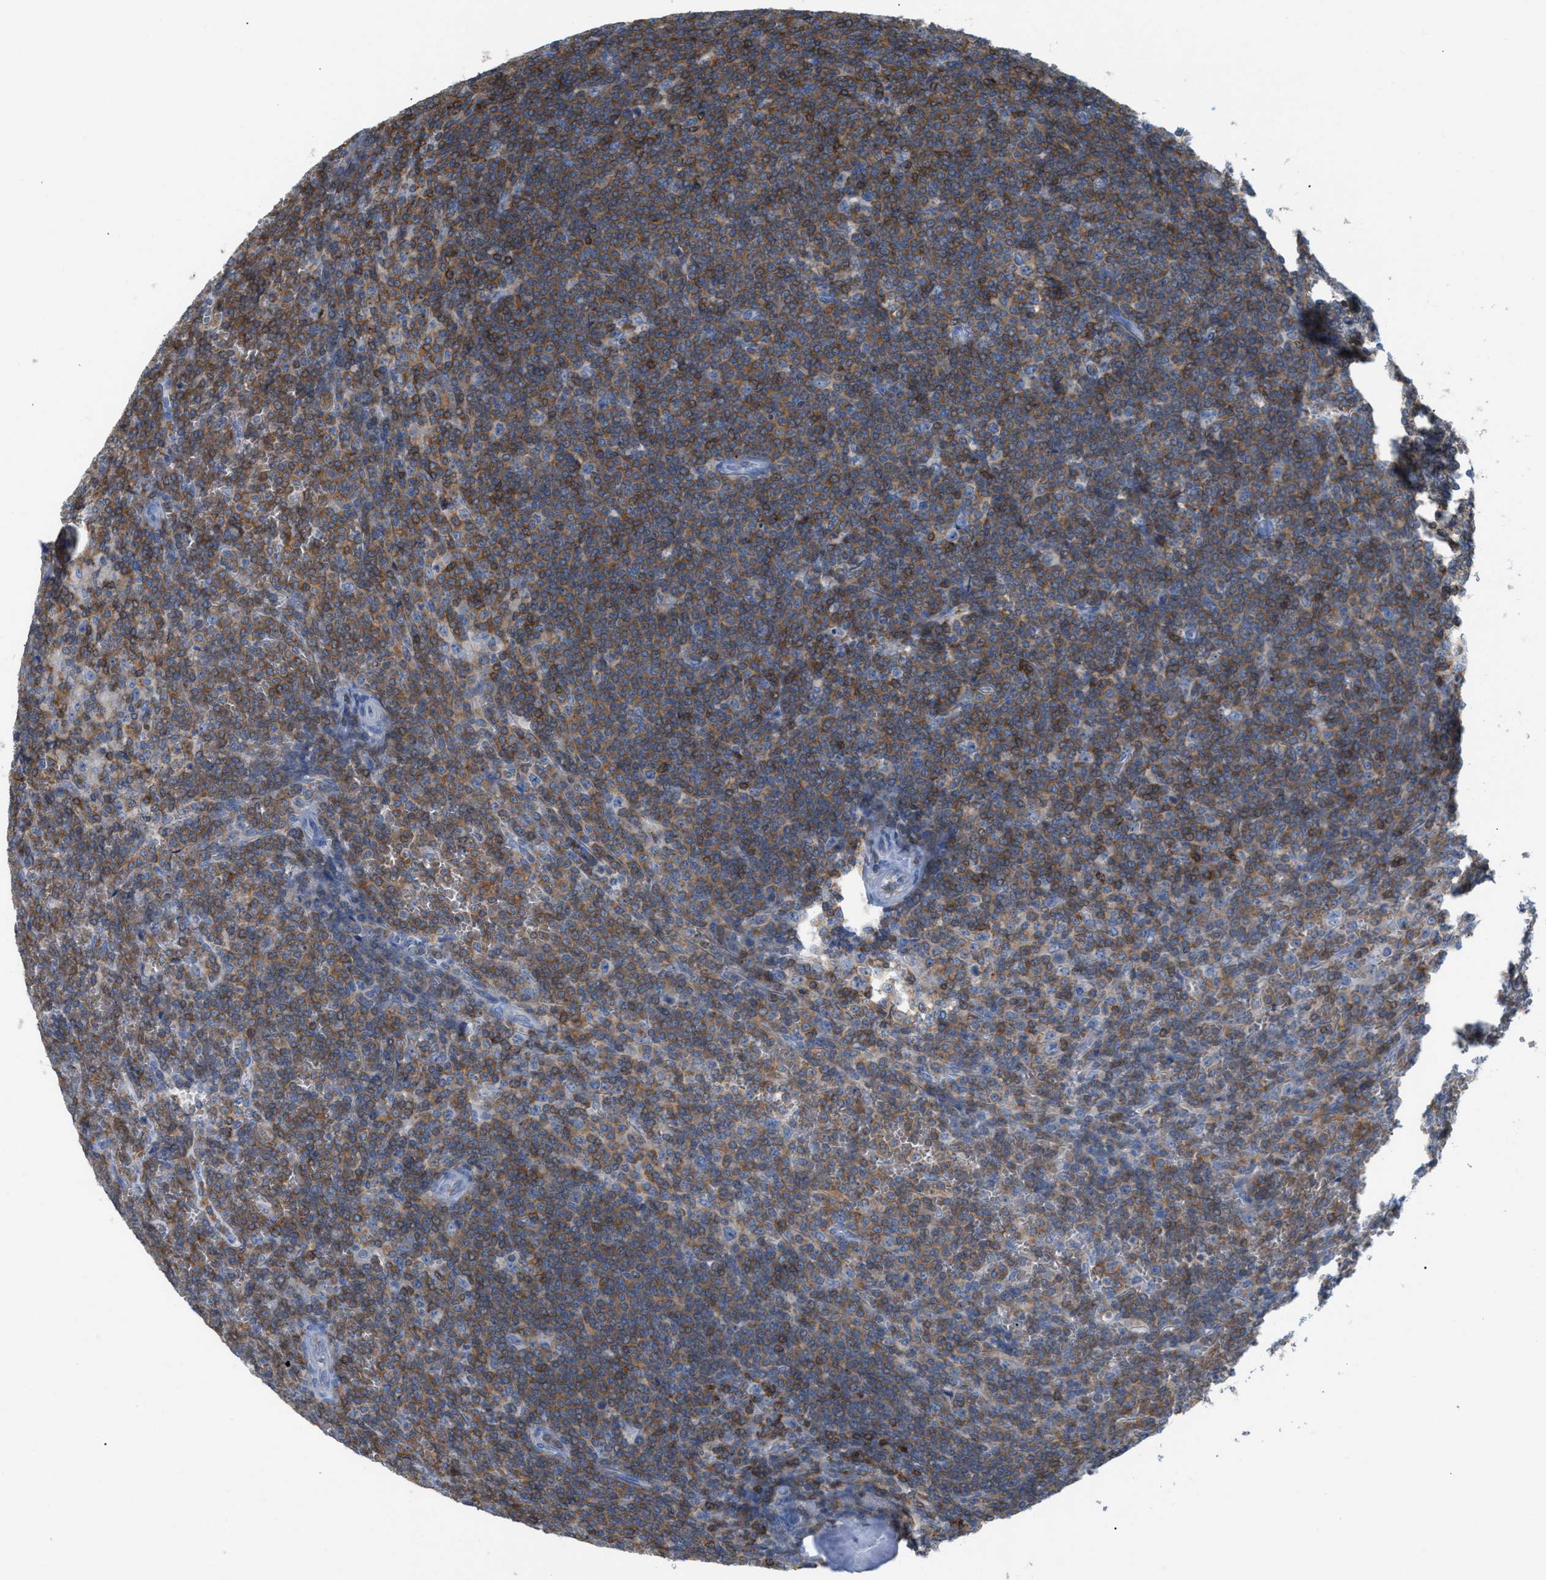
{"staining": {"intensity": "moderate", "quantity": "<25%", "location": "cytoplasmic/membranous"}, "tissue": "lymphoma", "cell_type": "Tumor cells", "image_type": "cancer", "snomed": [{"axis": "morphology", "description": "Malignant lymphoma, non-Hodgkin's type, Low grade"}, {"axis": "topography", "description": "Spleen"}], "caption": "IHC image of neoplastic tissue: low-grade malignant lymphoma, non-Hodgkin's type stained using immunohistochemistry displays low levels of moderate protein expression localized specifically in the cytoplasmic/membranous of tumor cells, appearing as a cytoplasmic/membranous brown color.", "gene": "IL16", "patient": {"sex": "female", "age": 19}}